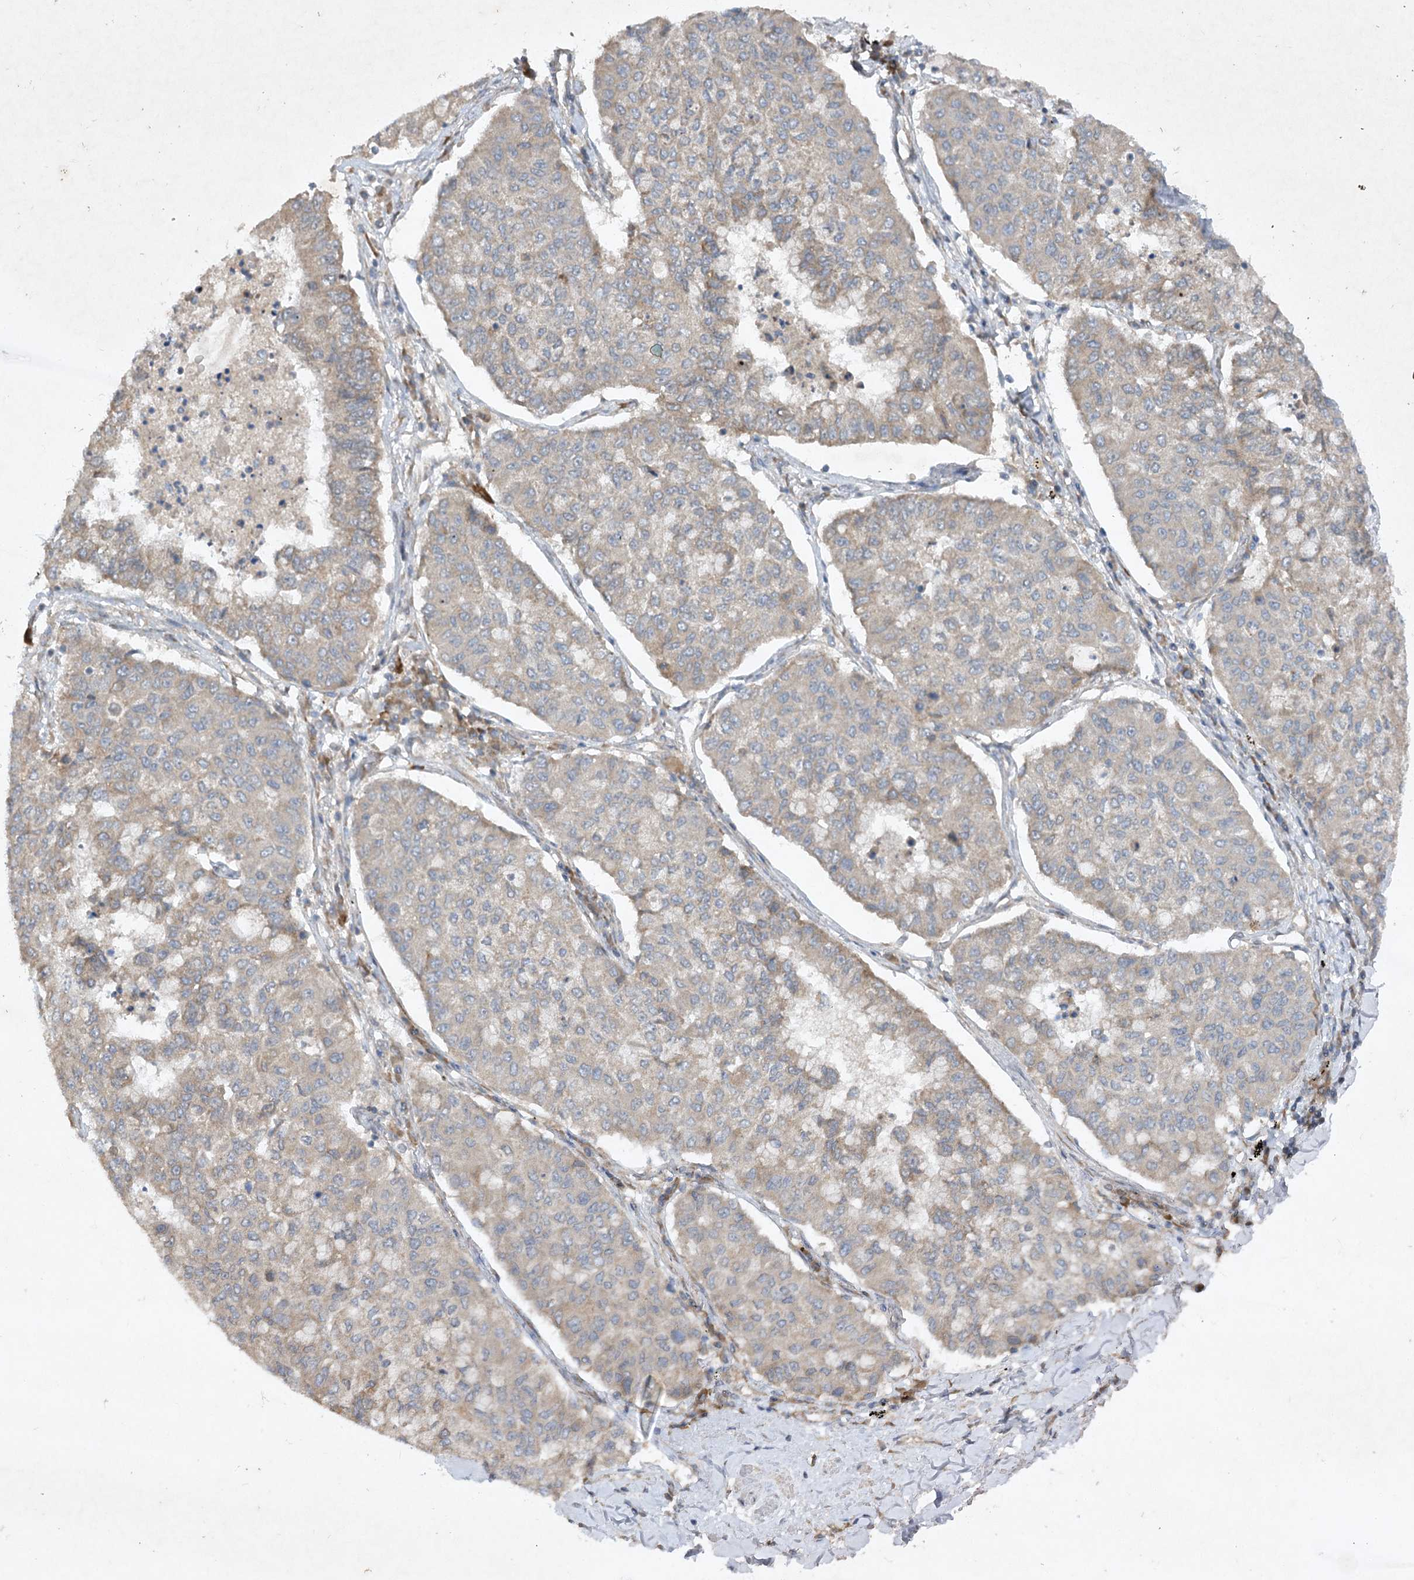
{"staining": {"intensity": "weak", "quantity": "25%-75%", "location": "cytoplasmic/membranous"}, "tissue": "lung cancer", "cell_type": "Tumor cells", "image_type": "cancer", "snomed": [{"axis": "morphology", "description": "Squamous cell carcinoma, NOS"}, {"axis": "topography", "description": "Lung"}], "caption": "Squamous cell carcinoma (lung) tissue exhibits weak cytoplasmic/membranous positivity in approximately 25%-75% of tumor cells", "gene": "TRAF3IP1", "patient": {"sex": "male", "age": 74}}